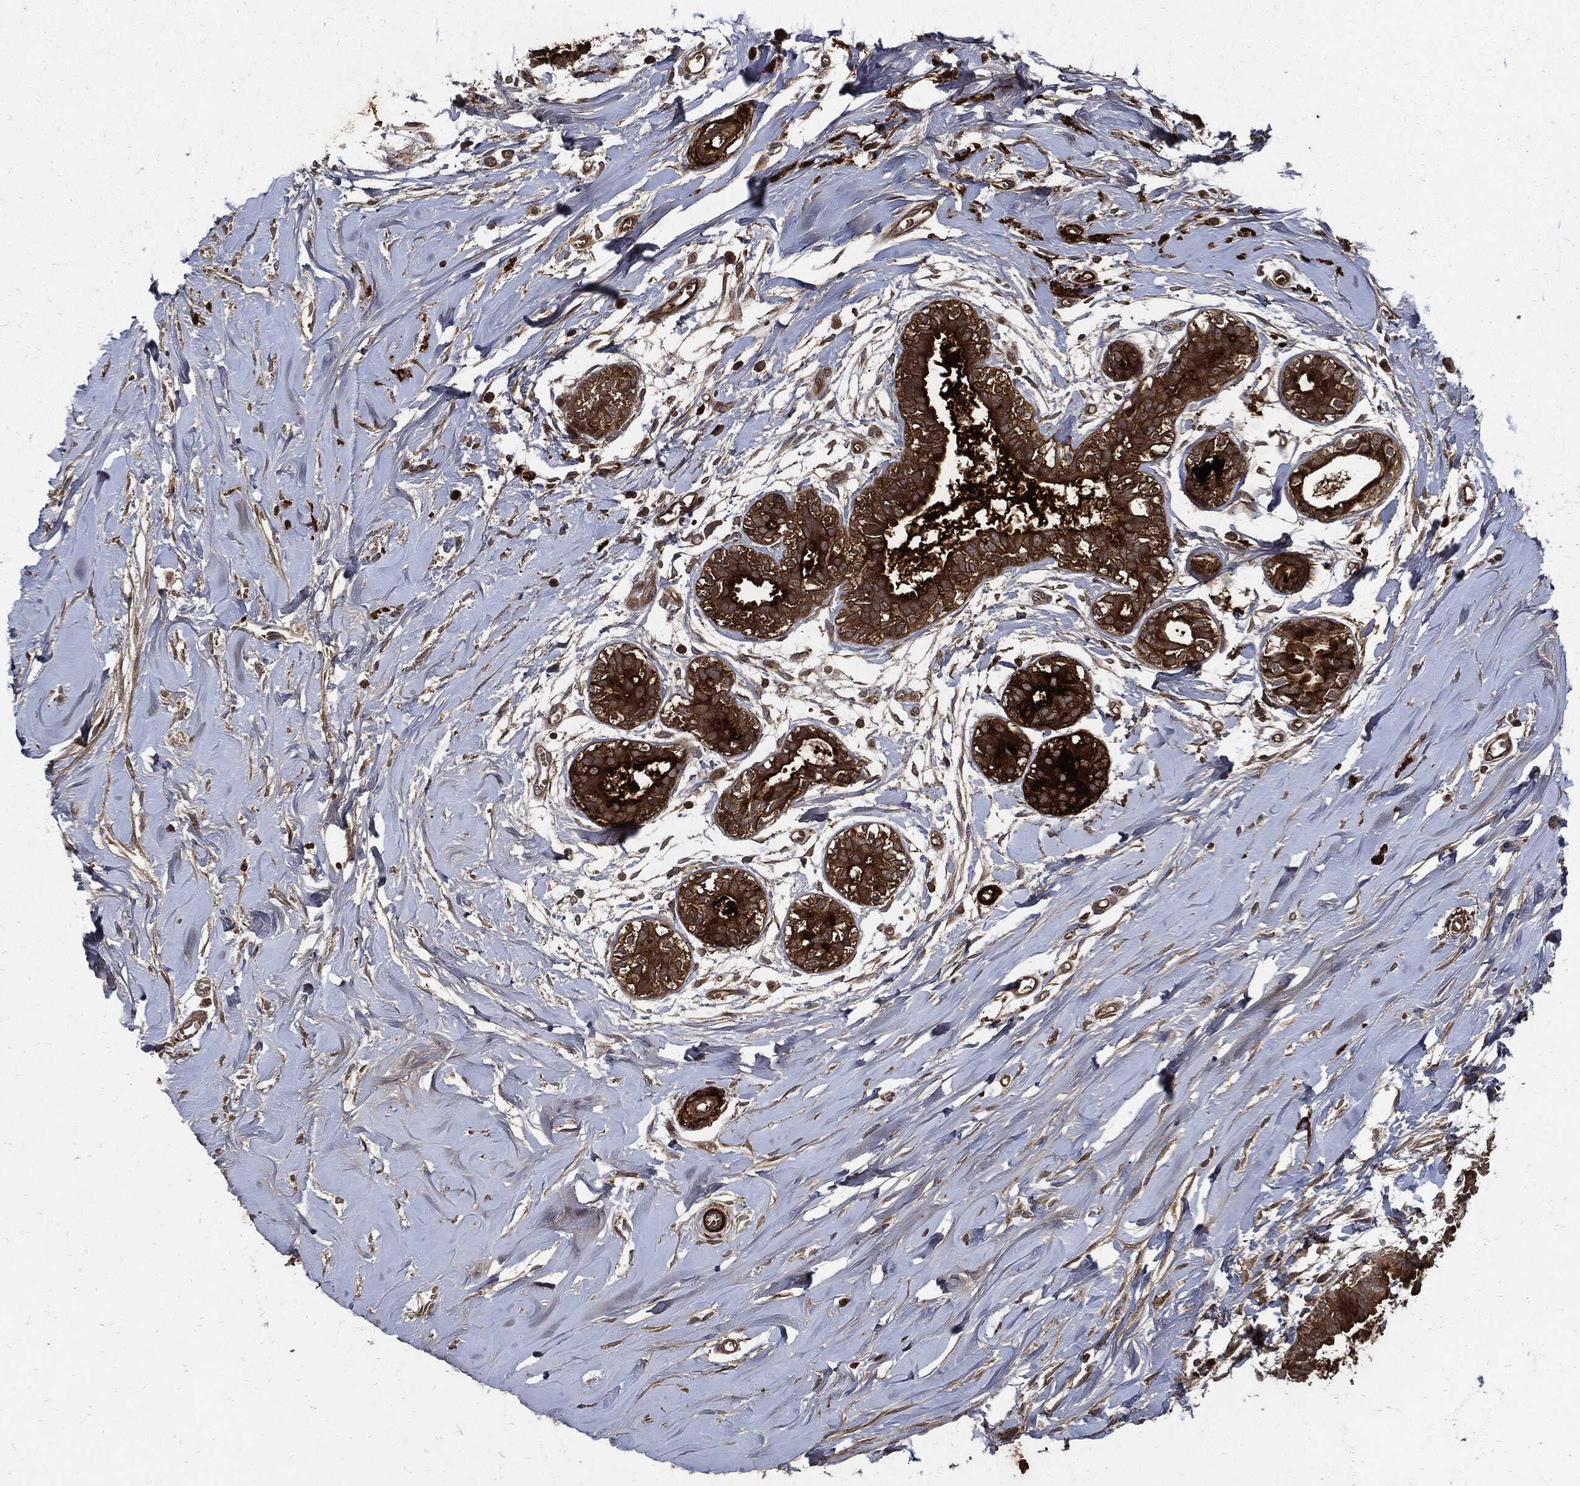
{"staining": {"intensity": "strong", "quantity": ">75%", "location": "cytoplasmic/membranous"}, "tissue": "soft tissue", "cell_type": "Fibroblasts", "image_type": "normal", "snomed": [{"axis": "morphology", "description": "Normal tissue, NOS"}, {"axis": "topography", "description": "Breast"}], "caption": "Protein staining of normal soft tissue shows strong cytoplasmic/membranous expression in about >75% of fibroblasts.", "gene": "CLU", "patient": {"sex": "female", "age": 49}}